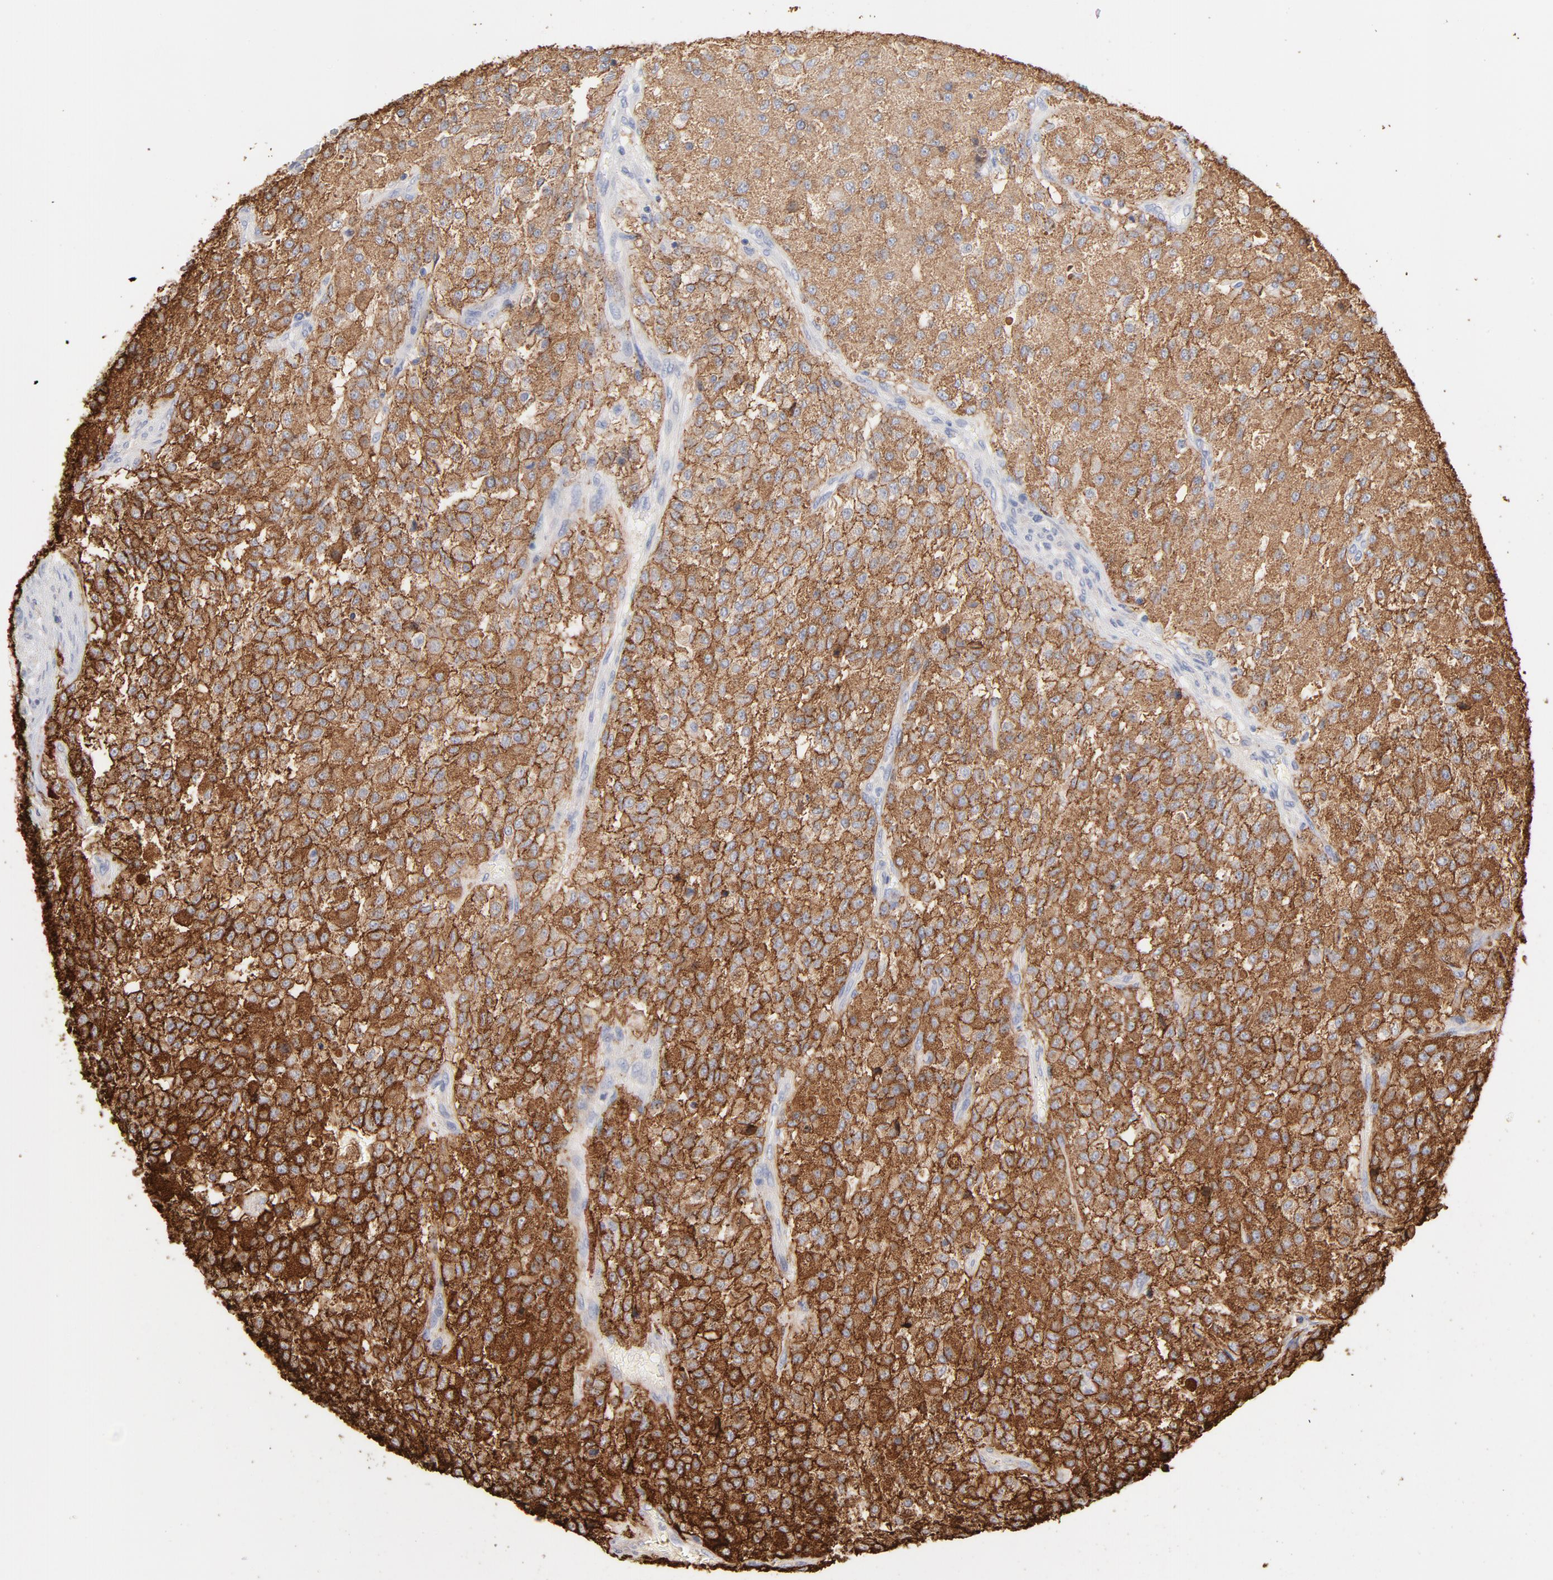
{"staining": {"intensity": "moderate", "quantity": ">75%", "location": "cytoplasmic/membranous"}, "tissue": "testis cancer", "cell_type": "Tumor cells", "image_type": "cancer", "snomed": [{"axis": "morphology", "description": "Seminoma, NOS"}, {"axis": "topography", "description": "Testis"}], "caption": "This micrograph demonstrates immunohistochemistry staining of human testis cancer, with medium moderate cytoplasmic/membranous positivity in about >75% of tumor cells.", "gene": "SETD3", "patient": {"sex": "male", "age": 59}}